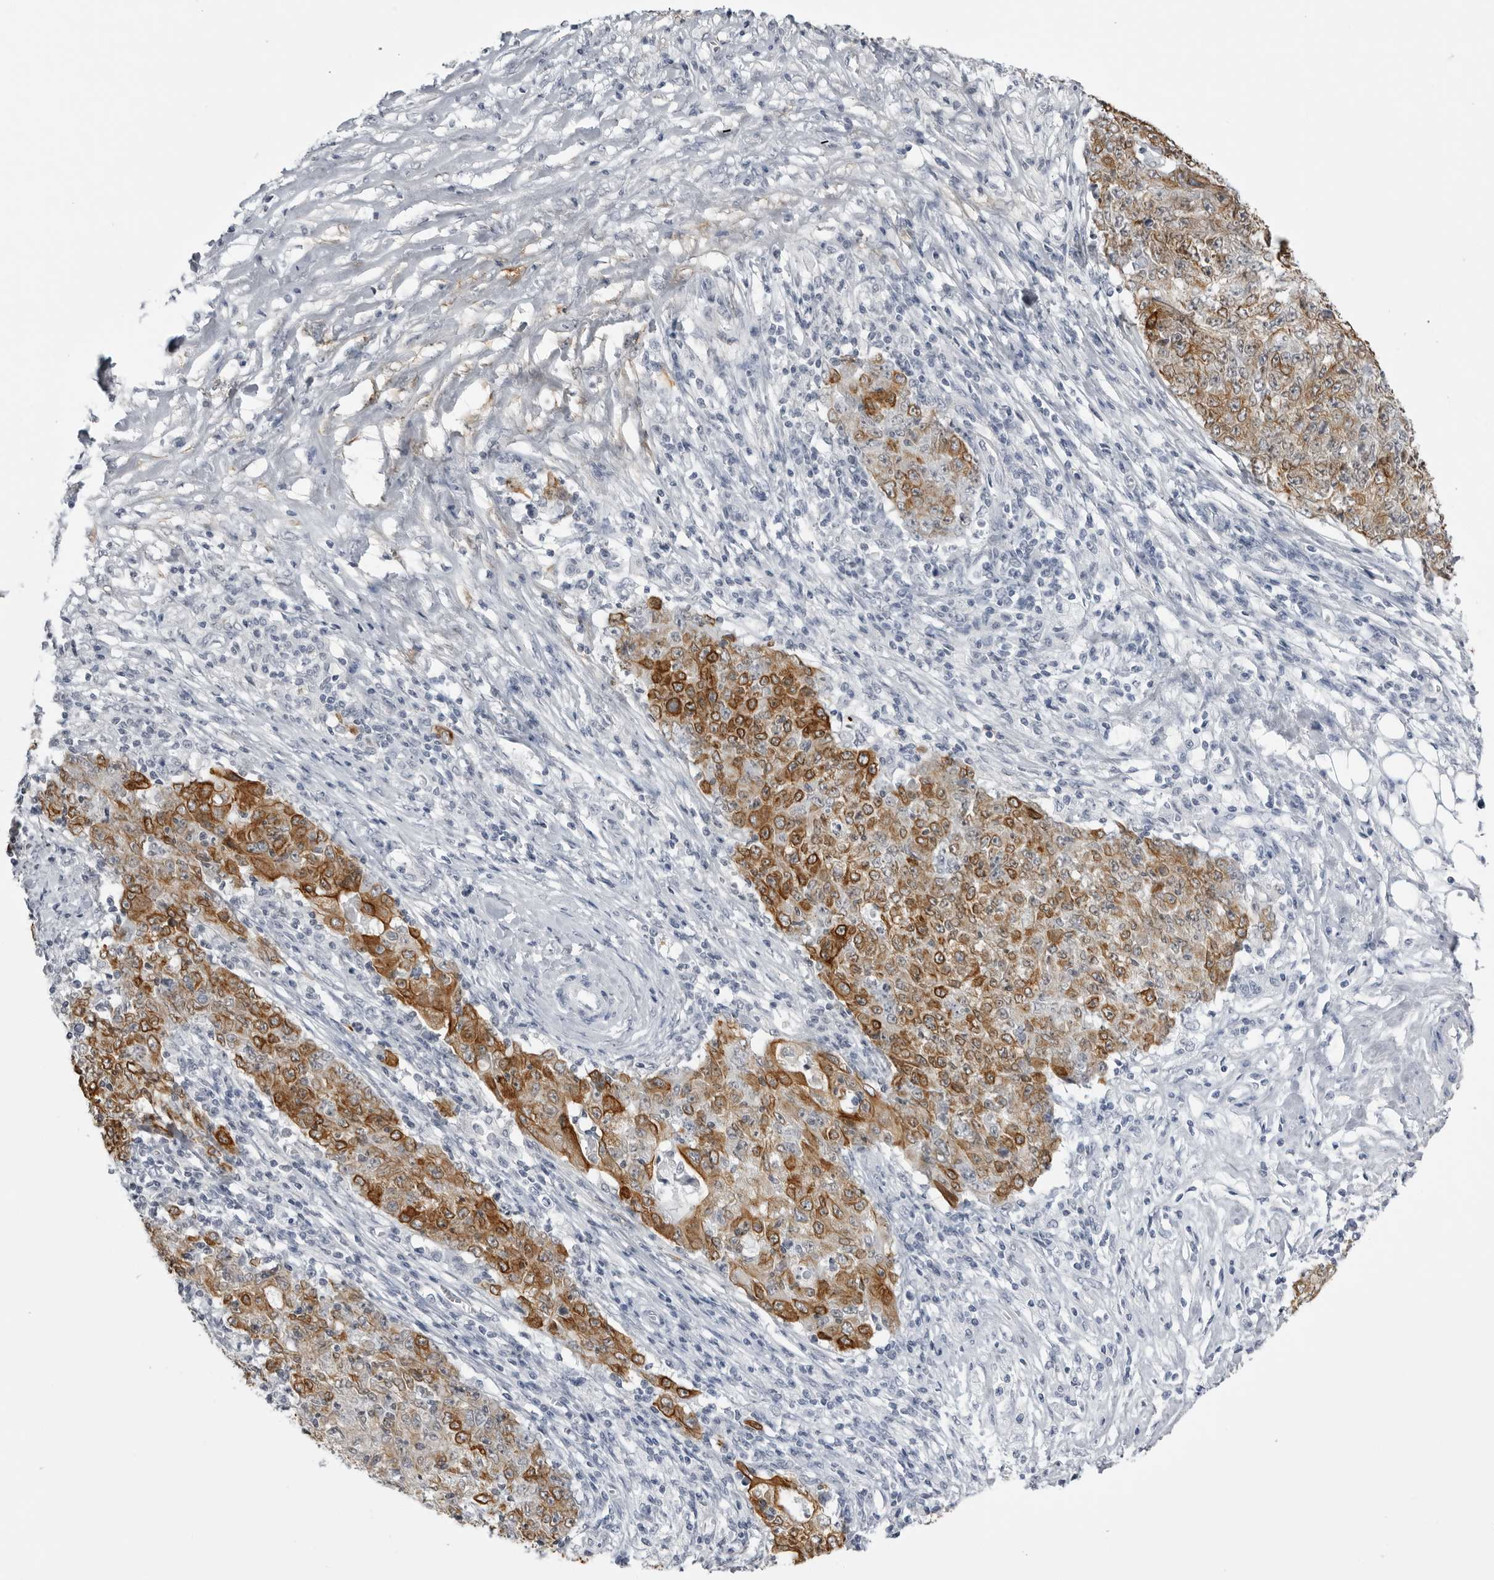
{"staining": {"intensity": "moderate", "quantity": ">75%", "location": "cytoplasmic/membranous"}, "tissue": "ovarian cancer", "cell_type": "Tumor cells", "image_type": "cancer", "snomed": [{"axis": "morphology", "description": "Carcinoma, endometroid"}, {"axis": "topography", "description": "Ovary"}], "caption": "The immunohistochemical stain highlights moderate cytoplasmic/membranous positivity in tumor cells of endometroid carcinoma (ovarian) tissue.", "gene": "SERPINF2", "patient": {"sex": "female", "age": 42}}